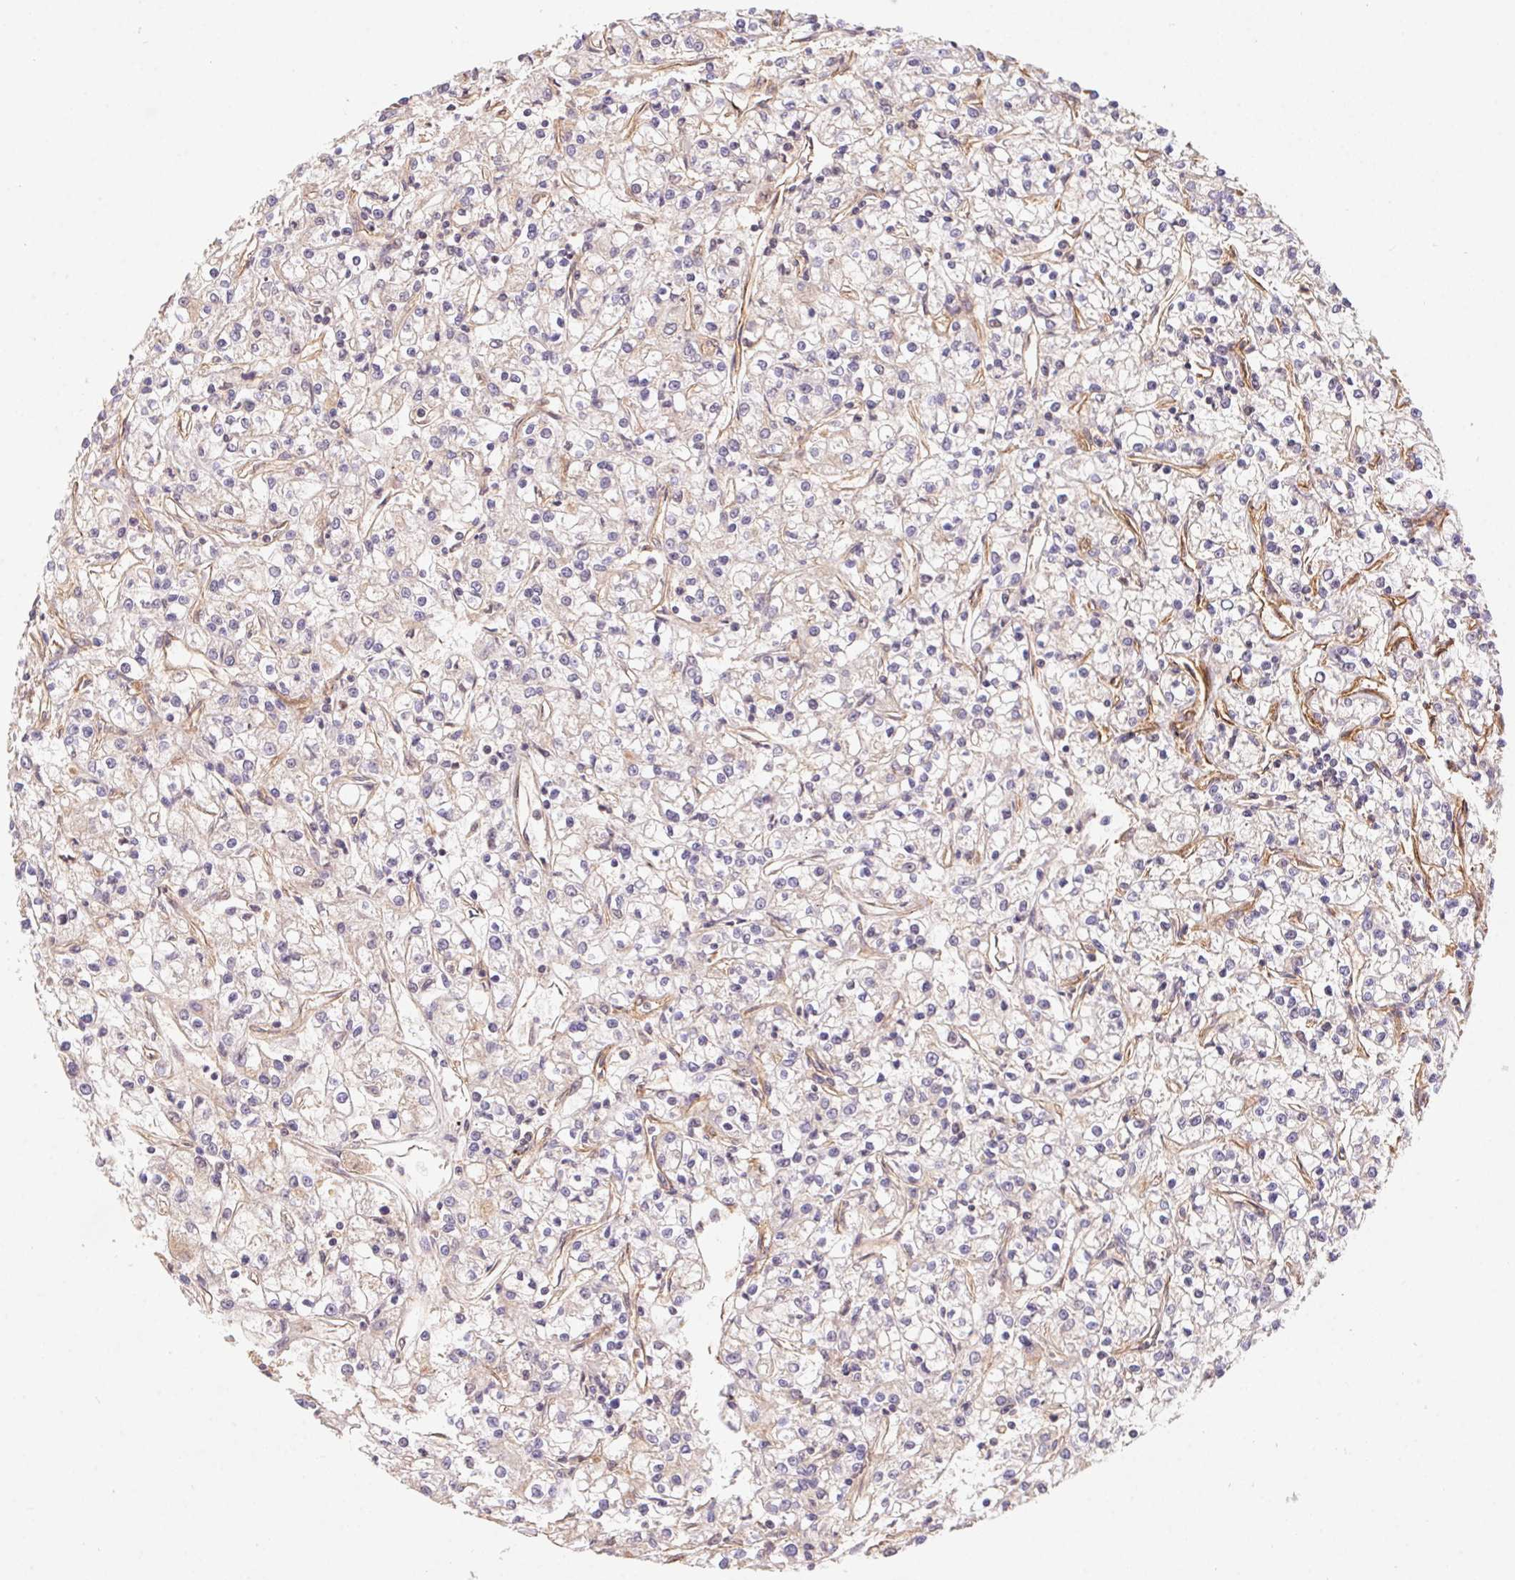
{"staining": {"intensity": "negative", "quantity": "none", "location": "none"}, "tissue": "renal cancer", "cell_type": "Tumor cells", "image_type": "cancer", "snomed": [{"axis": "morphology", "description": "Adenocarcinoma, NOS"}, {"axis": "topography", "description": "Kidney"}], "caption": "High magnification brightfield microscopy of renal adenocarcinoma stained with DAB (brown) and counterstained with hematoxylin (blue): tumor cells show no significant staining.", "gene": "SLC52A2", "patient": {"sex": "female", "age": 59}}